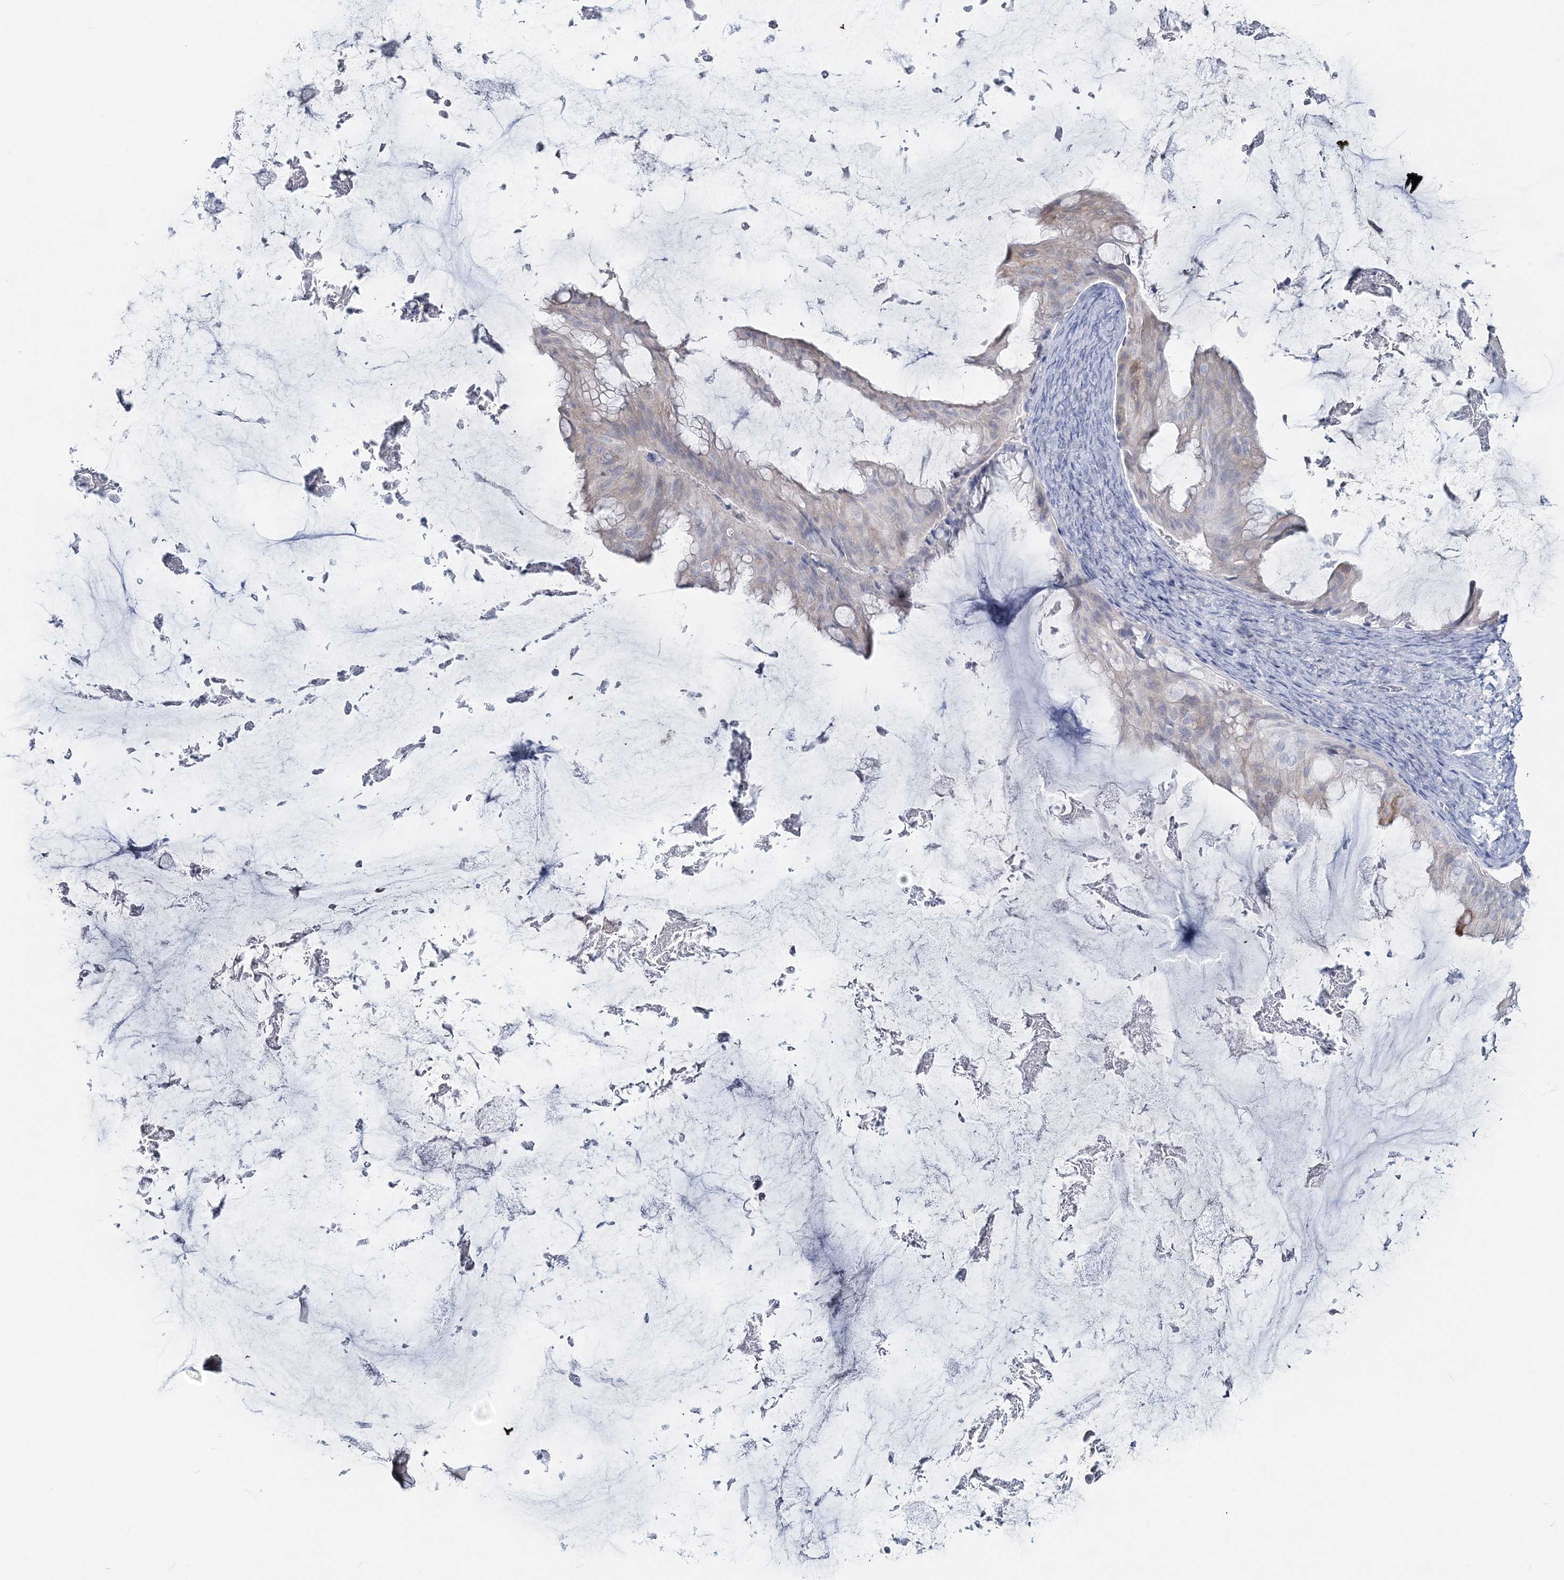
{"staining": {"intensity": "negative", "quantity": "none", "location": "none"}, "tissue": "ovarian cancer", "cell_type": "Tumor cells", "image_type": "cancer", "snomed": [{"axis": "morphology", "description": "Cystadenocarcinoma, mucinous, NOS"}, {"axis": "topography", "description": "Ovary"}], "caption": "Ovarian cancer was stained to show a protein in brown. There is no significant staining in tumor cells. The staining was performed using DAB (3,3'-diaminobenzidine) to visualize the protein expression in brown, while the nuclei were stained in blue with hematoxylin (Magnification: 20x).", "gene": "CYP3A4", "patient": {"sex": "female", "age": 61}}